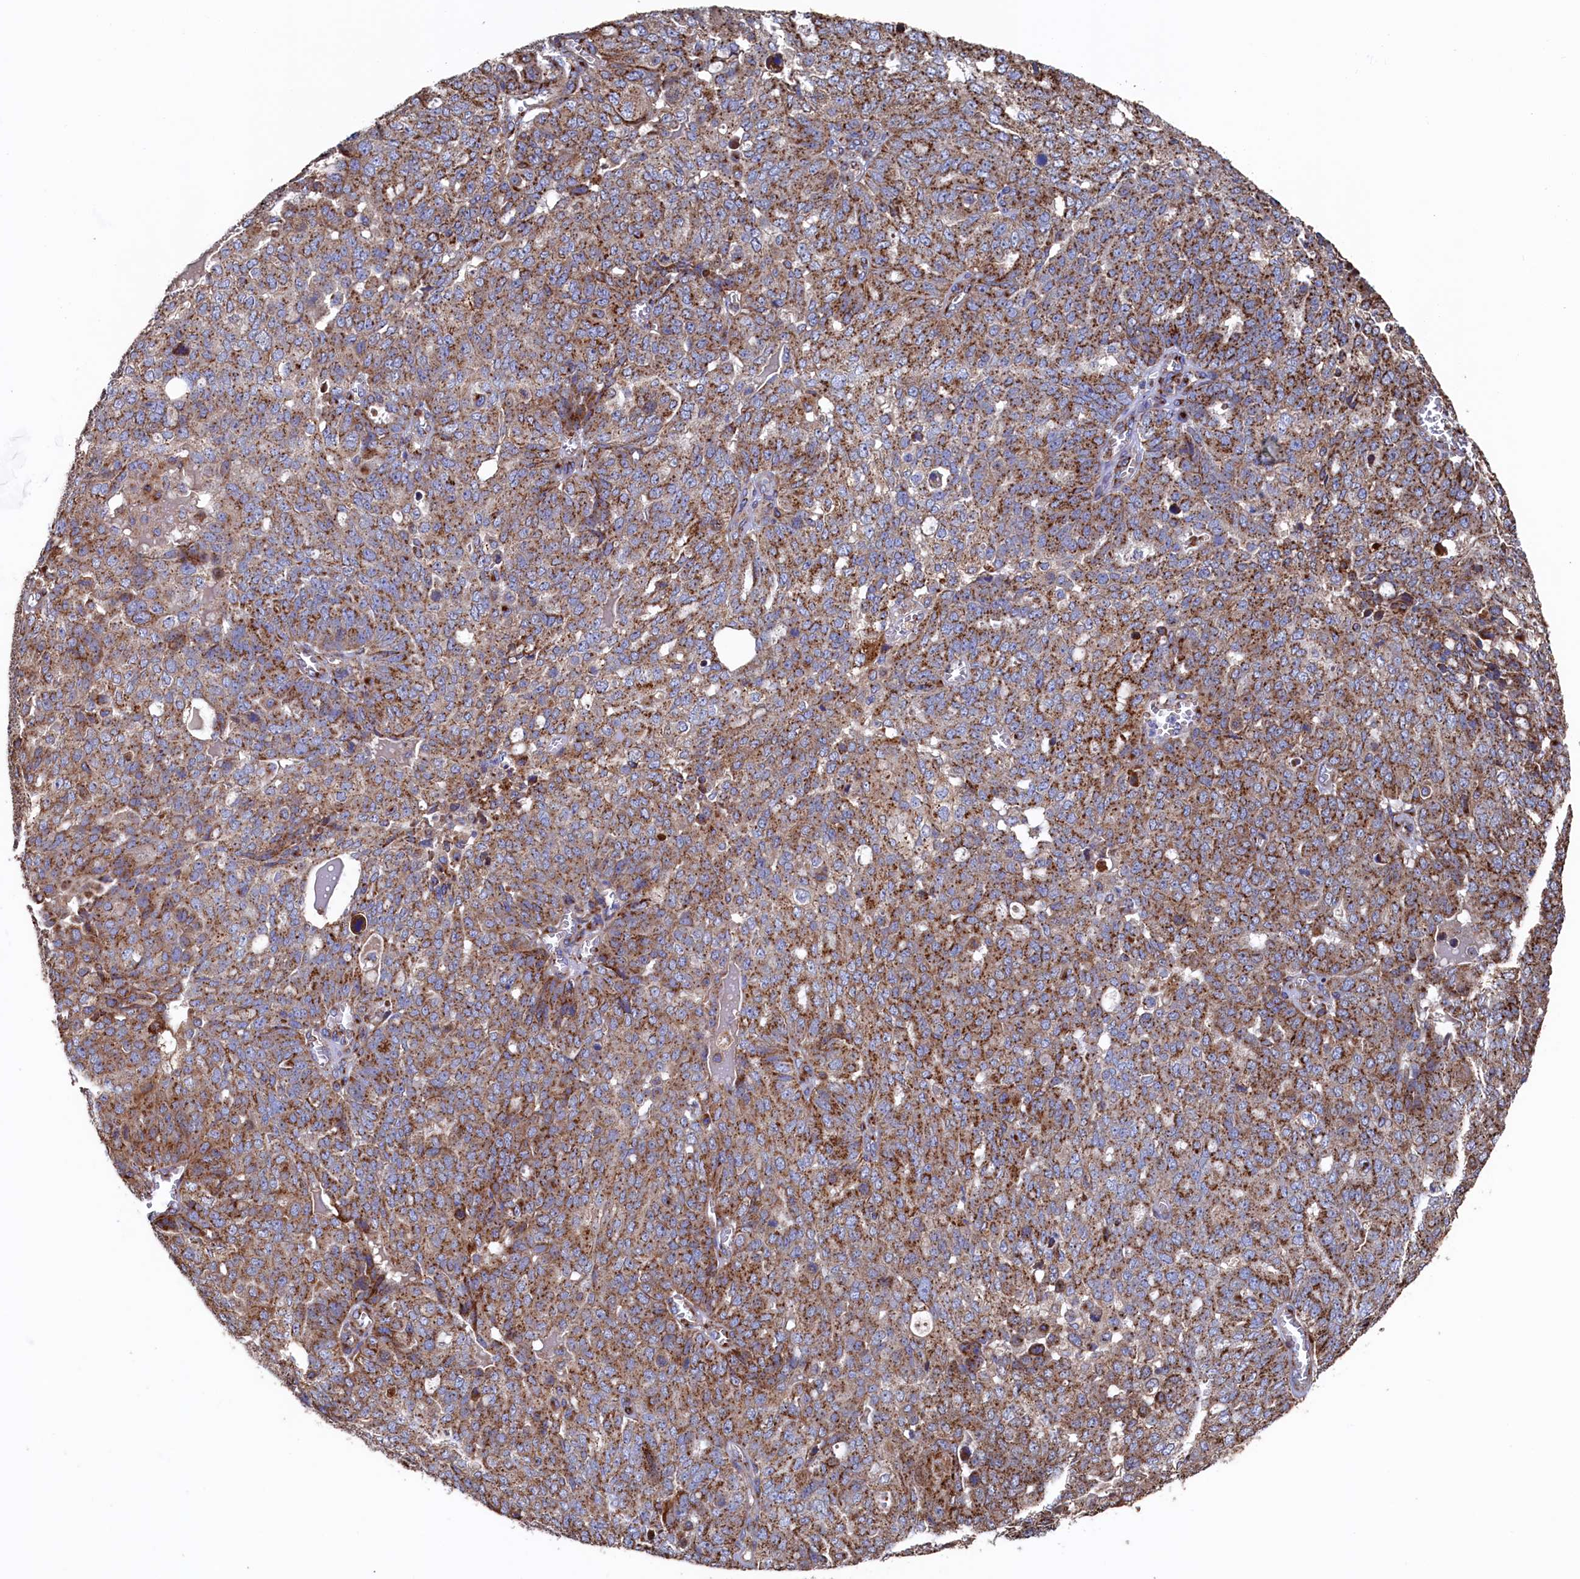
{"staining": {"intensity": "moderate", "quantity": ">75%", "location": "cytoplasmic/membranous"}, "tissue": "ovarian cancer", "cell_type": "Tumor cells", "image_type": "cancer", "snomed": [{"axis": "morphology", "description": "Cystadenocarcinoma, serous, NOS"}, {"axis": "topography", "description": "Soft tissue"}, {"axis": "topography", "description": "Ovary"}], "caption": "IHC (DAB) staining of human ovarian cancer (serous cystadenocarcinoma) demonstrates moderate cytoplasmic/membranous protein expression in approximately >75% of tumor cells.", "gene": "PRRC1", "patient": {"sex": "female", "age": 57}}